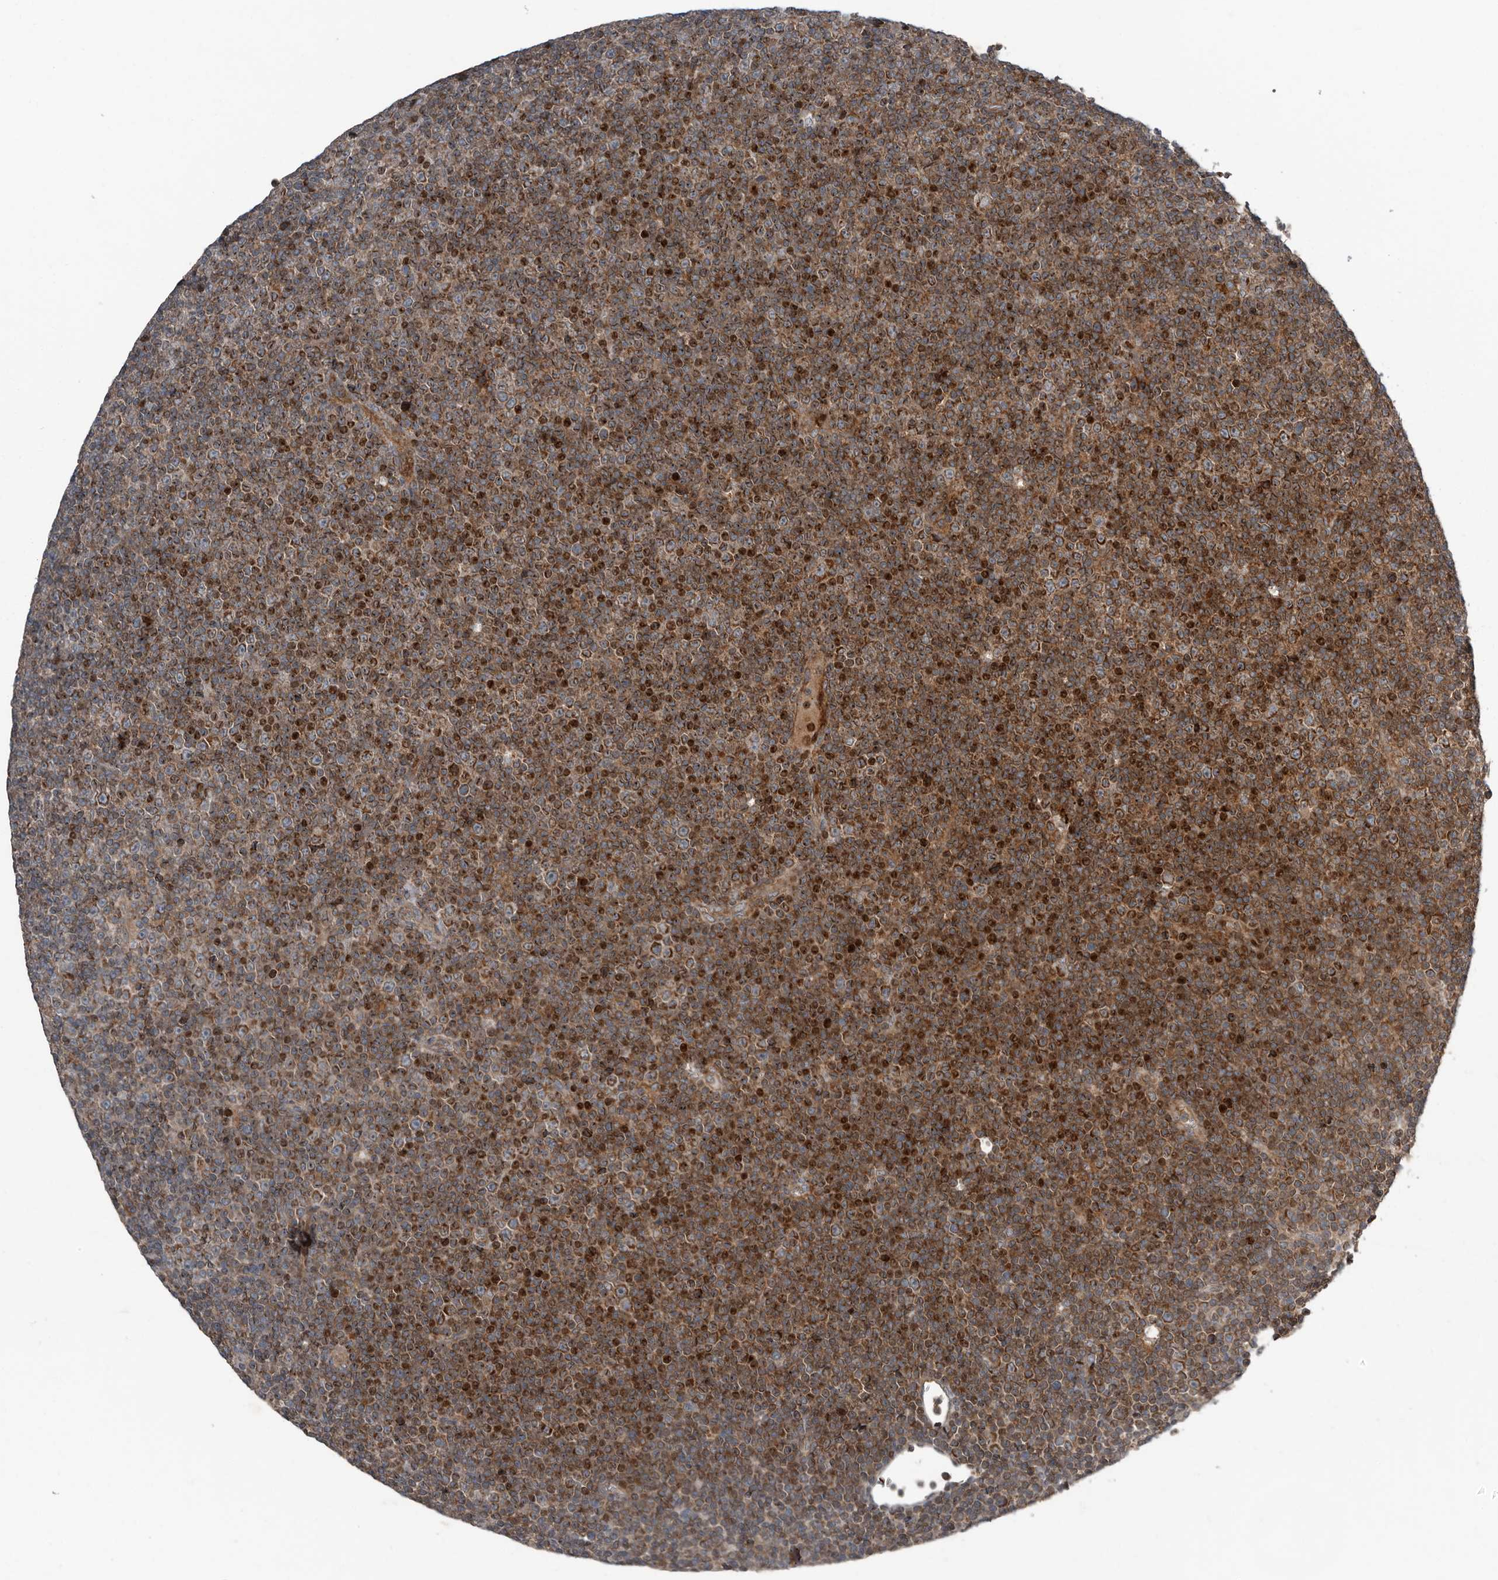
{"staining": {"intensity": "strong", "quantity": "25%-75%", "location": "cytoplasmic/membranous"}, "tissue": "lymphoma", "cell_type": "Tumor cells", "image_type": "cancer", "snomed": [{"axis": "morphology", "description": "Malignant lymphoma, non-Hodgkin's type, Low grade"}, {"axis": "topography", "description": "Lymph node"}], "caption": "Low-grade malignant lymphoma, non-Hodgkin's type stained with a brown dye reveals strong cytoplasmic/membranous positive positivity in approximately 25%-75% of tumor cells.", "gene": "FBXO31", "patient": {"sex": "female", "age": 67}}